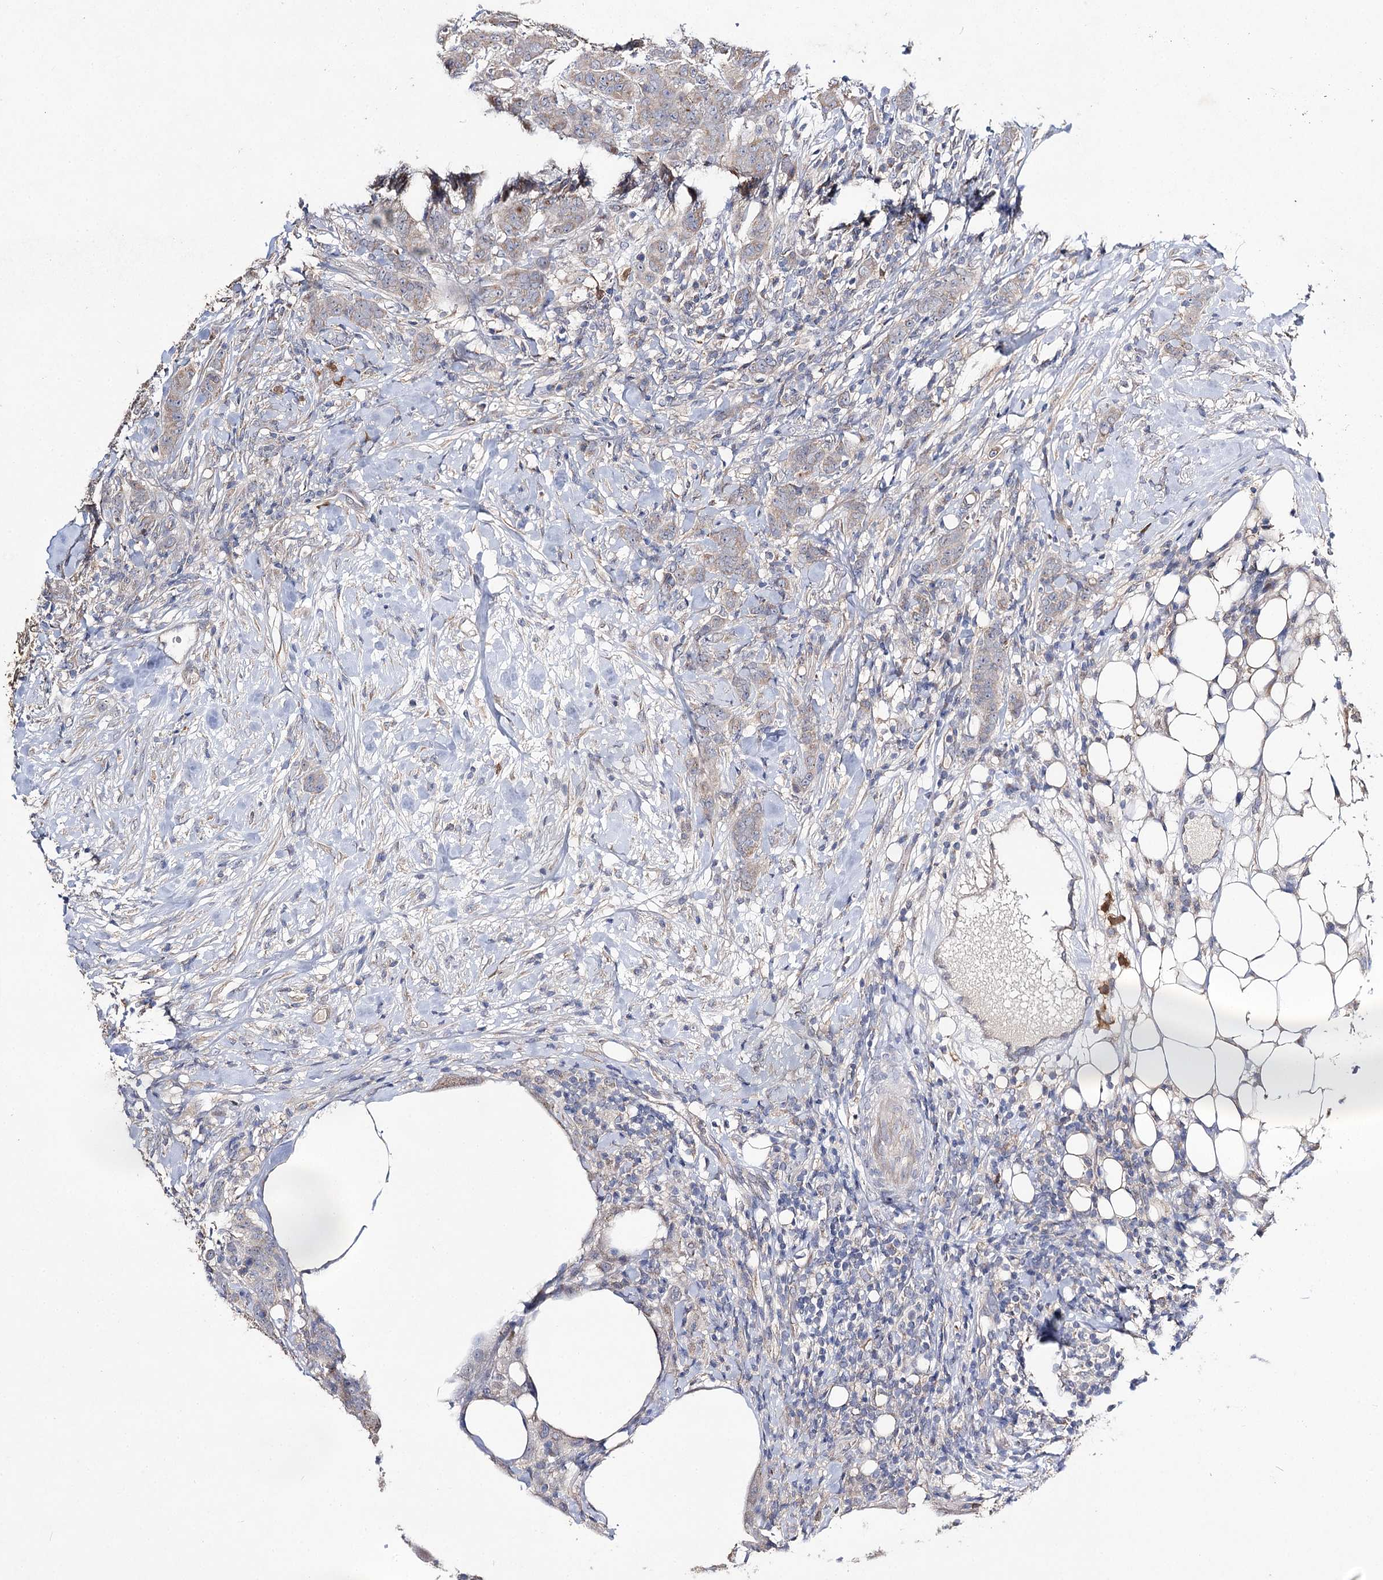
{"staining": {"intensity": "weak", "quantity": "<25%", "location": "cytoplasmic/membranous"}, "tissue": "breast cancer", "cell_type": "Tumor cells", "image_type": "cancer", "snomed": [{"axis": "morphology", "description": "Duct carcinoma"}, {"axis": "topography", "description": "Breast"}], "caption": "The photomicrograph displays no significant expression in tumor cells of breast cancer (intraductal carcinoma).", "gene": "AURKC", "patient": {"sex": "female", "age": 40}}